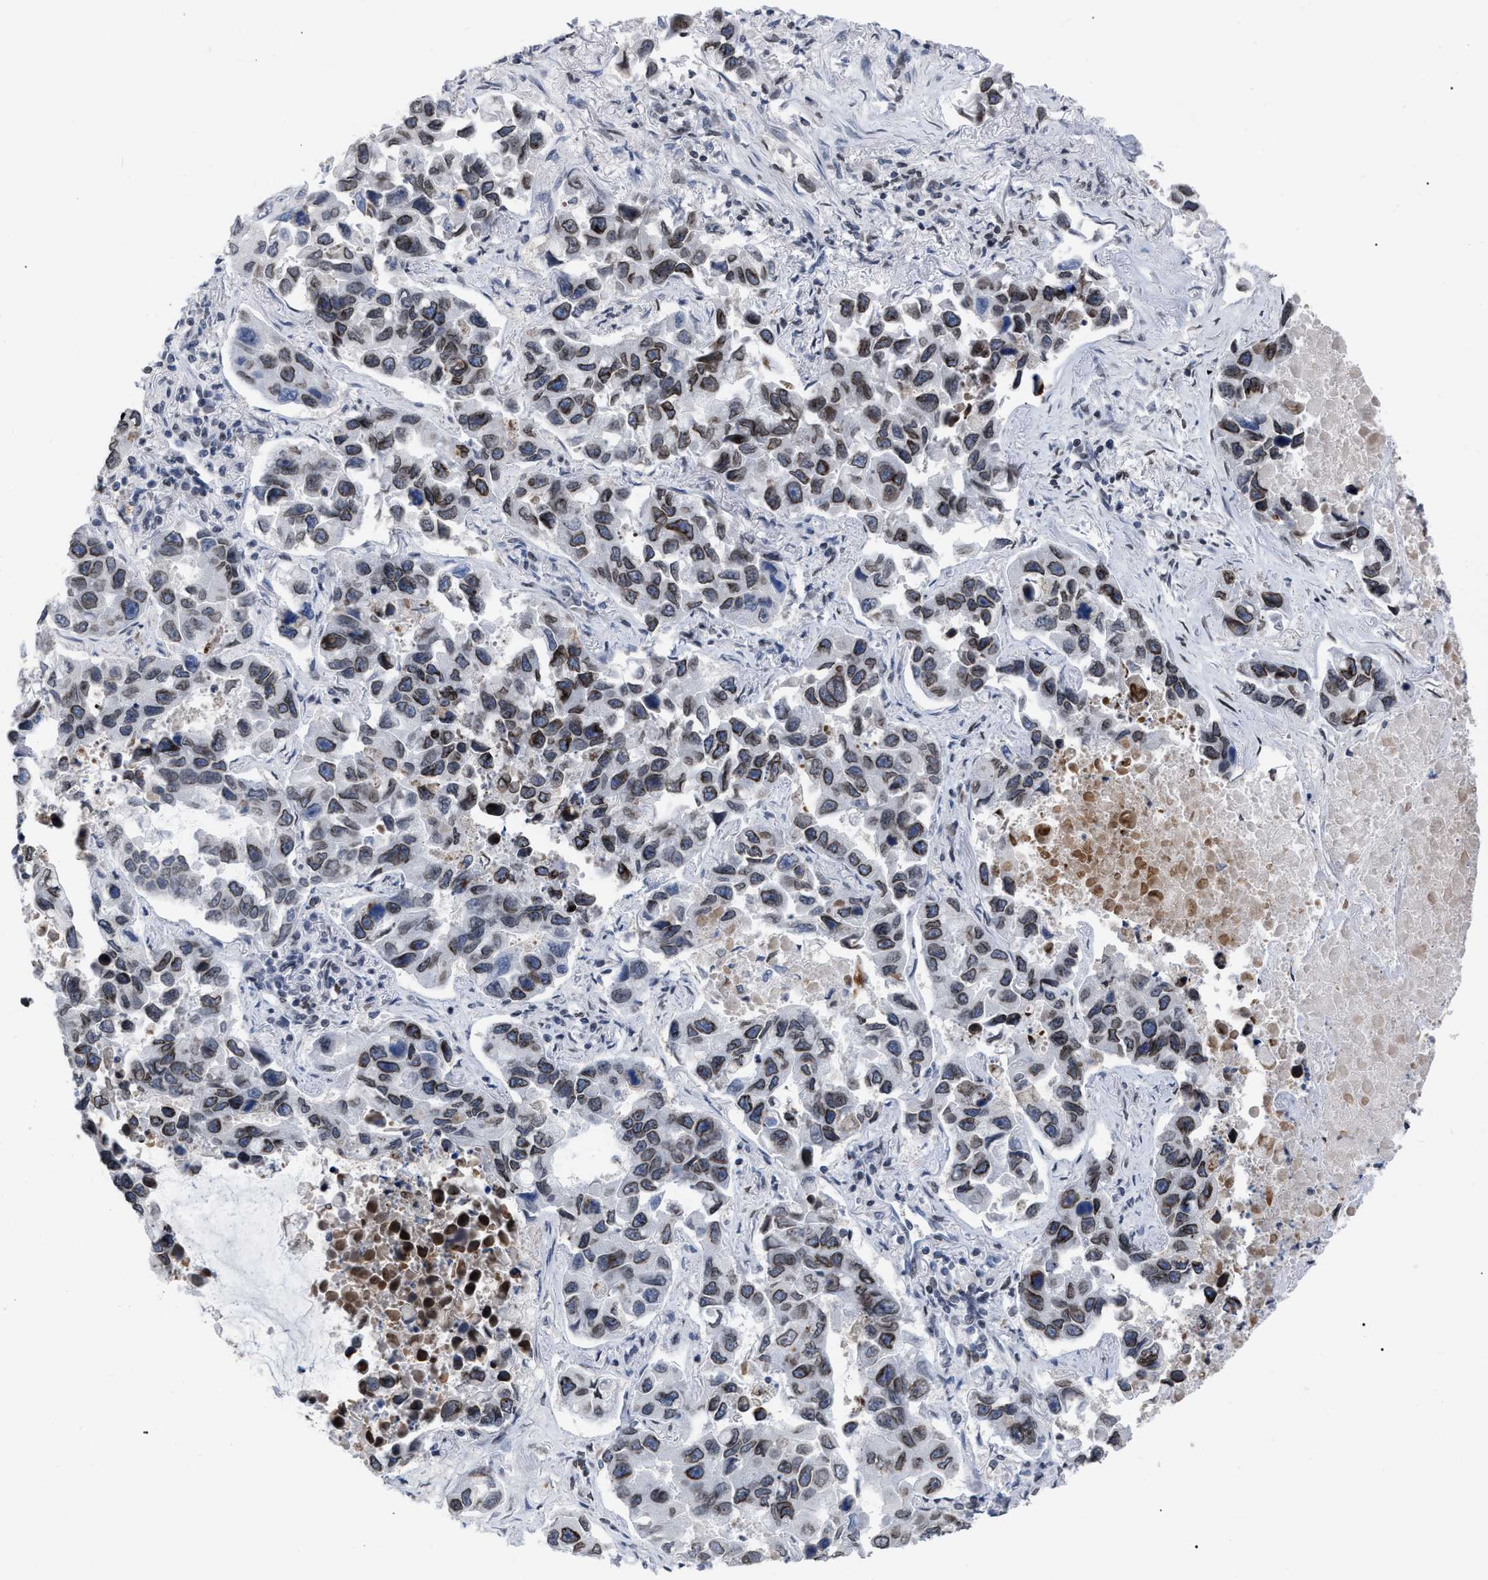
{"staining": {"intensity": "moderate", "quantity": "<25%", "location": "cytoplasmic/membranous,nuclear"}, "tissue": "lung cancer", "cell_type": "Tumor cells", "image_type": "cancer", "snomed": [{"axis": "morphology", "description": "Adenocarcinoma, NOS"}, {"axis": "topography", "description": "Lung"}], "caption": "This is an image of immunohistochemistry staining of adenocarcinoma (lung), which shows moderate expression in the cytoplasmic/membranous and nuclear of tumor cells.", "gene": "TPR", "patient": {"sex": "male", "age": 64}}